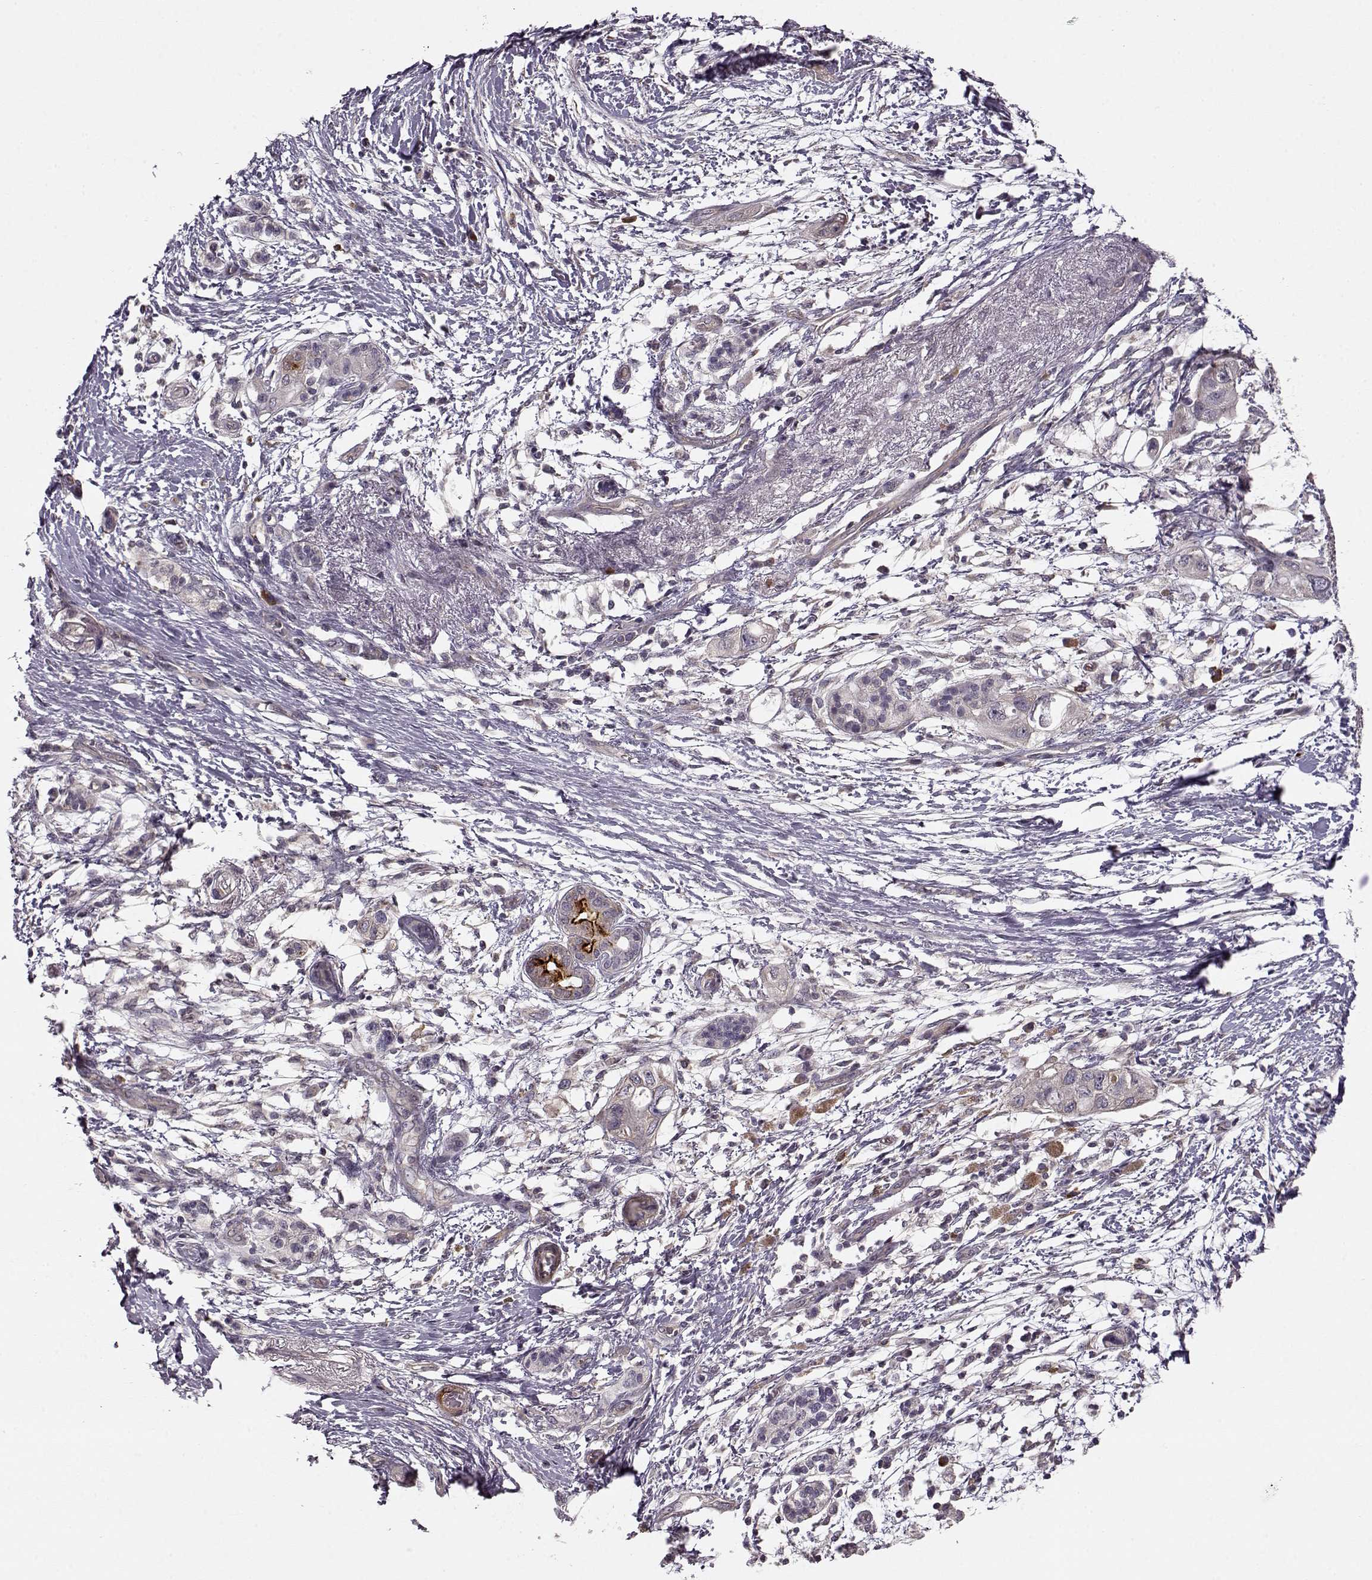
{"staining": {"intensity": "negative", "quantity": "none", "location": "none"}, "tissue": "pancreatic cancer", "cell_type": "Tumor cells", "image_type": "cancer", "snomed": [{"axis": "morphology", "description": "Adenocarcinoma, NOS"}, {"axis": "topography", "description": "Pancreas"}], "caption": "Pancreatic adenocarcinoma stained for a protein using immunohistochemistry (IHC) reveals no staining tumor cells.", "gene": "SLAIN2", "patient": {"sex": "female", "age": 72}}